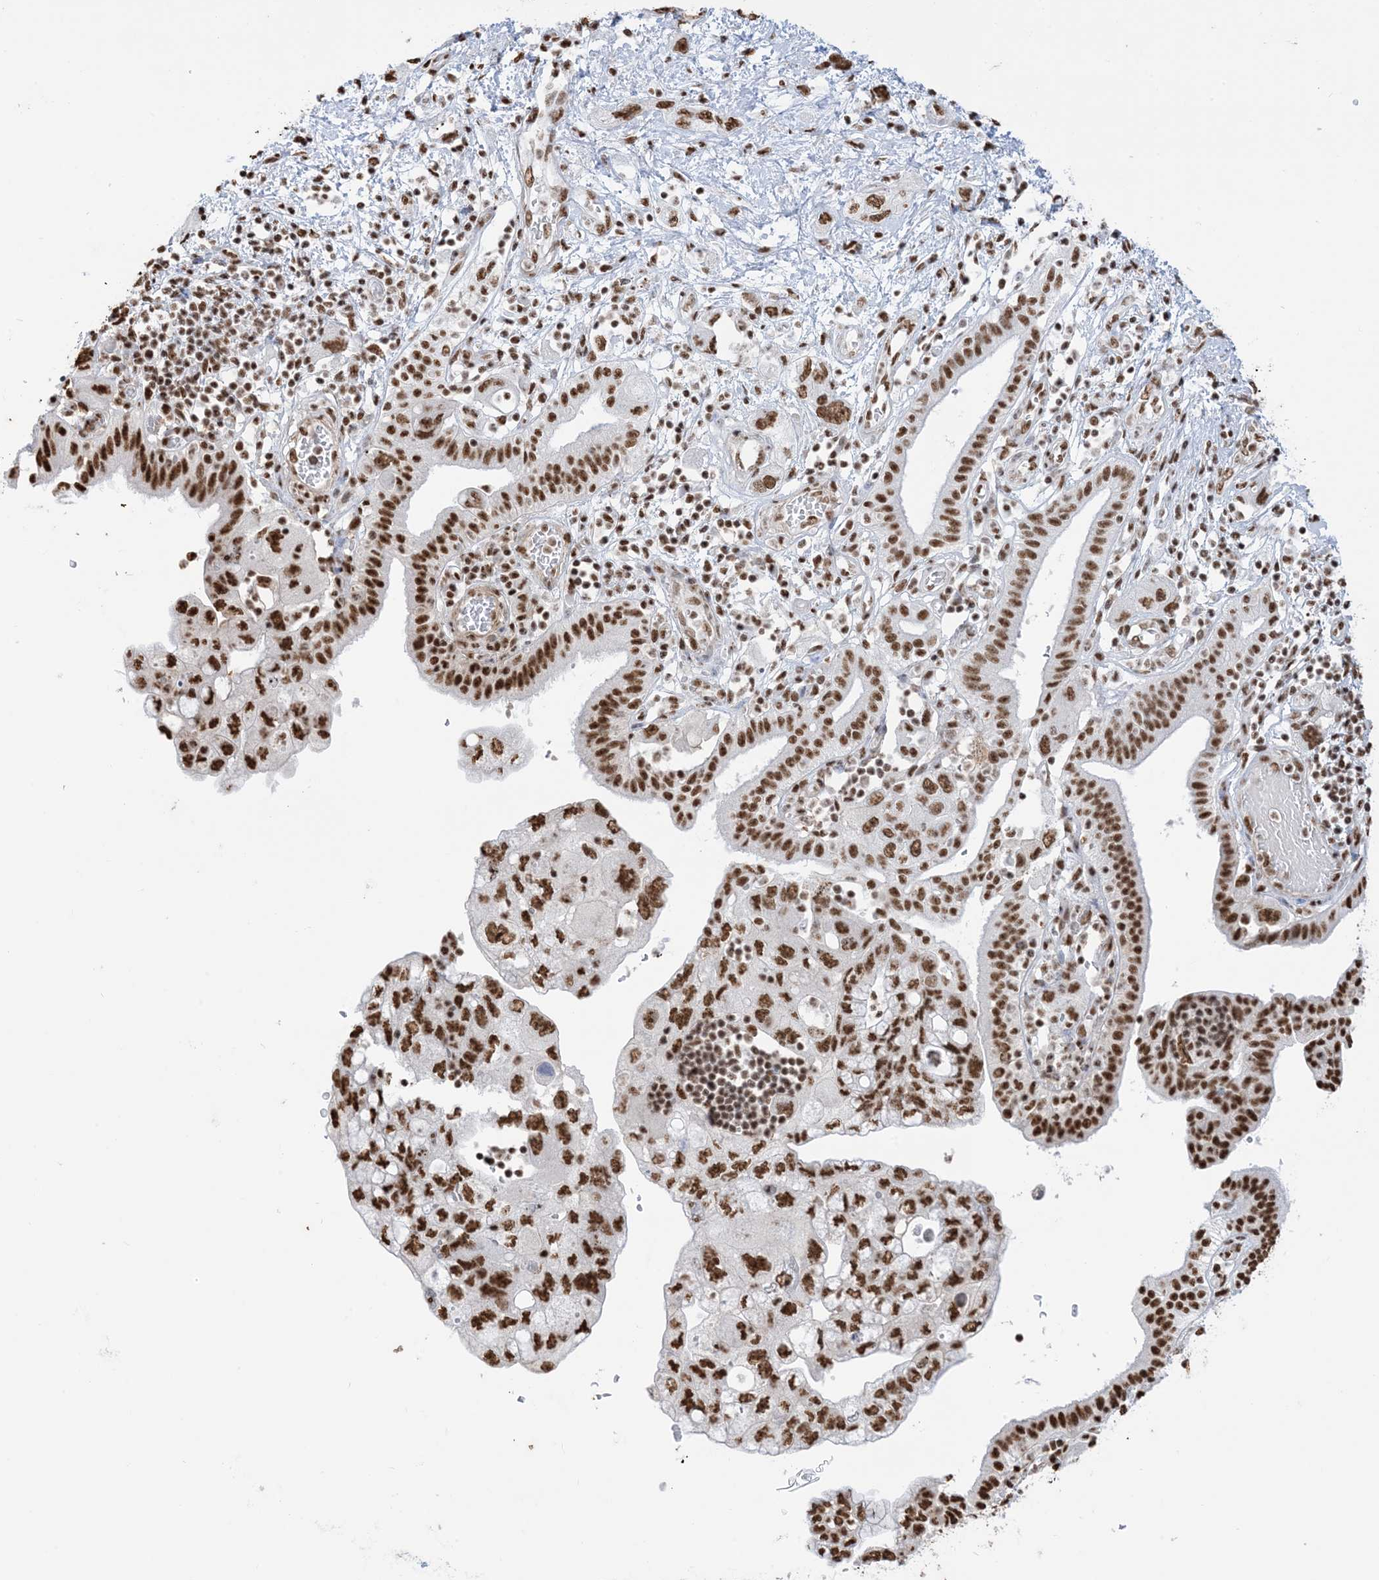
{"staining": {"intensity": "strong", "quantity": ">75%", "location": "nuclear"}, "tissue": "pancreatic cancer", "cell_type": "Tumor cells", "image_type": "cancer", "snomed": [{"axis": "morphology", "description": "Adenocarcinoma, NOS"}, {"axis": "topography", "description": "Pancreas"}], "caption": "Pancreatic cancer stained with a protein marker displays strong staining in tumor cells.", "gene": "ZNF792", "patient": {"sex": "female", "age": 73}}